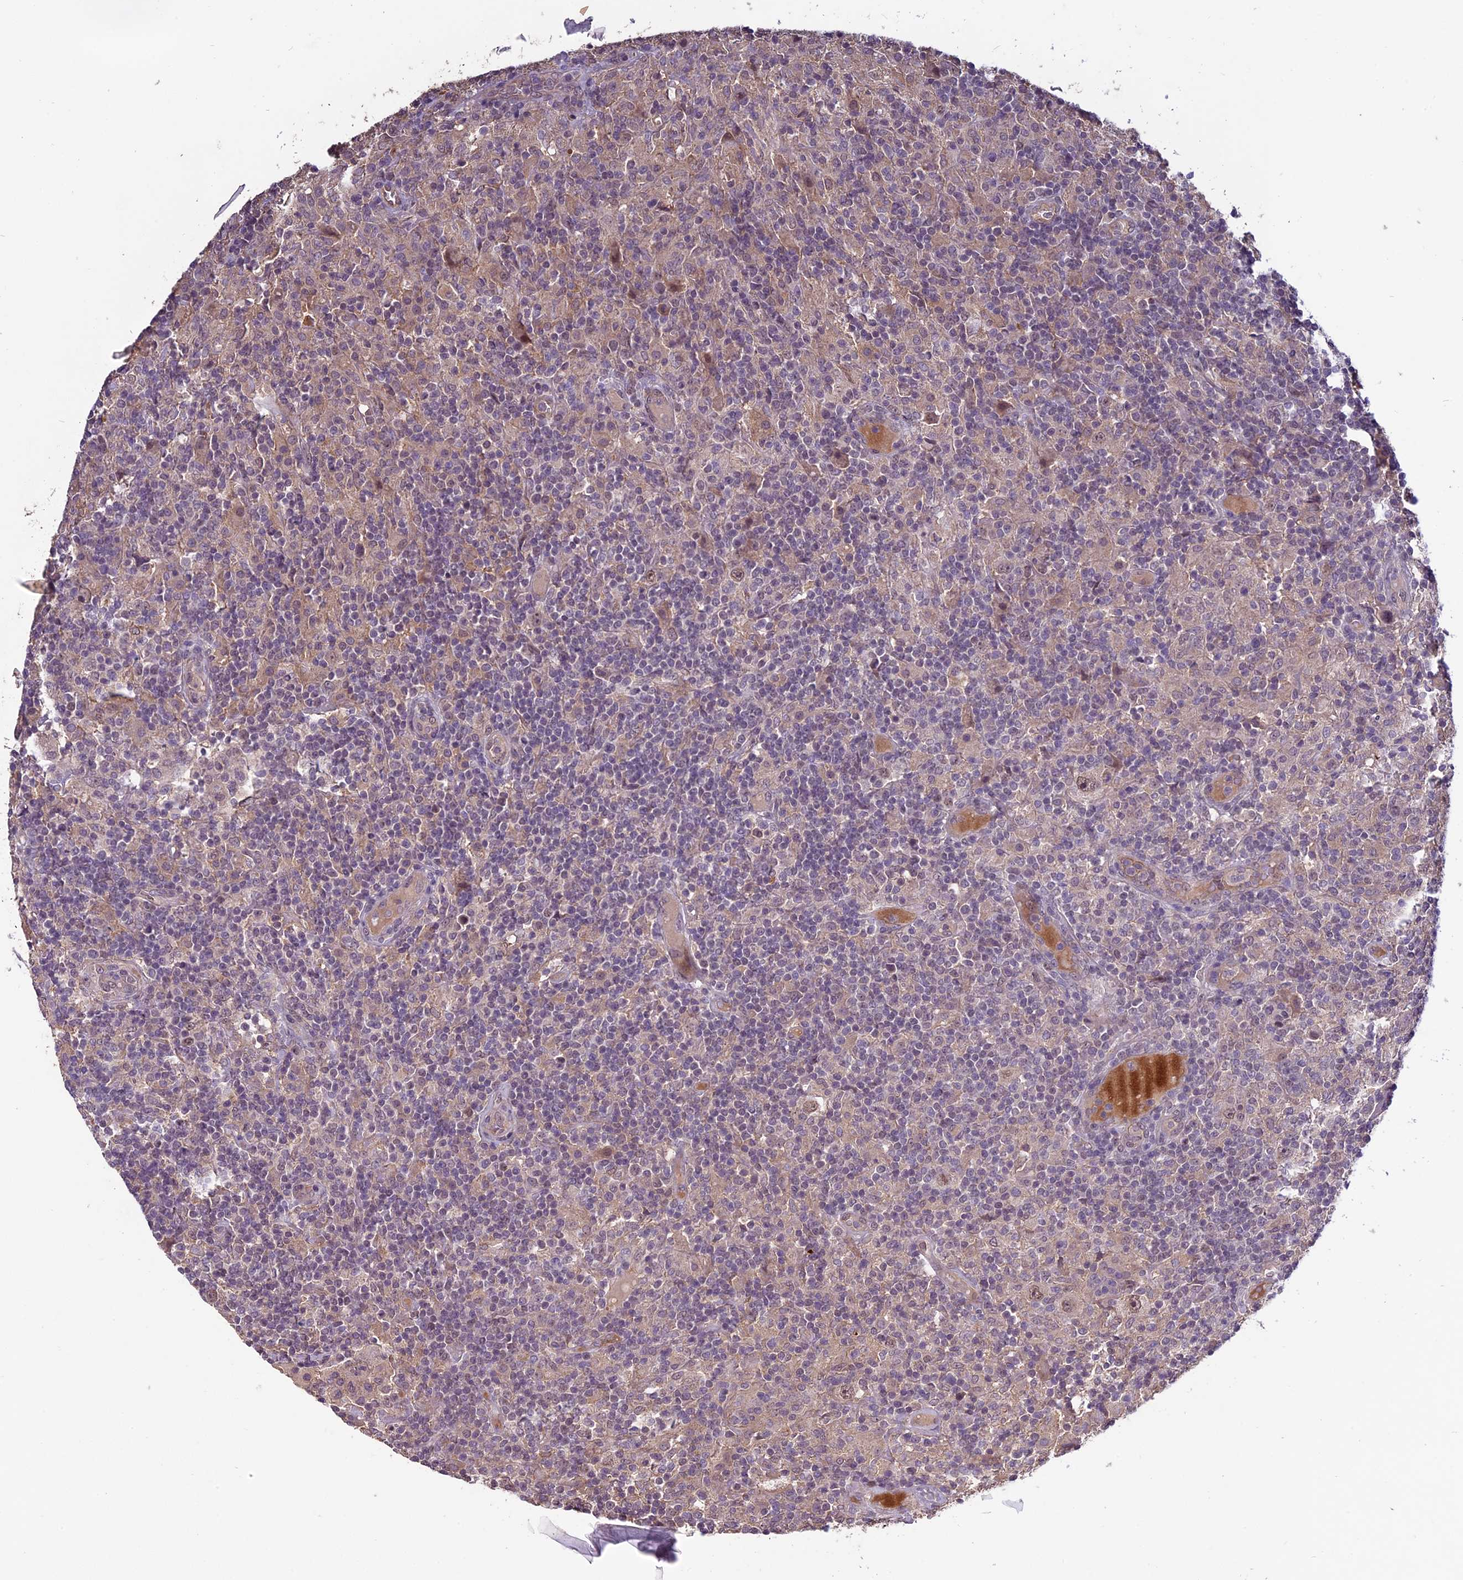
{"staining": {"intensity": "moderate", "quantity": ">75%", "location": "nuclear"}, "tissue": "lymphoma", "cell_type": "Tumor cells", "image_type": "cancer", "snomed": [{"axis": "morphology", "description": "Hodgkin's disease, NOS"}, {"axis": "topography", "description": "Lymph node"}], "caption": "IHC histopathology image of neoplastic tissue: human Hodgkin's disease stained using immunohistochemistry (IHC) reveals medium levels of moderate protein expression localized specifically in the nuclear of tumor cells, appearing as a nuclear brown color.", "gene": "C3orf70", "patient": {"sex": "male", "age": 70}}